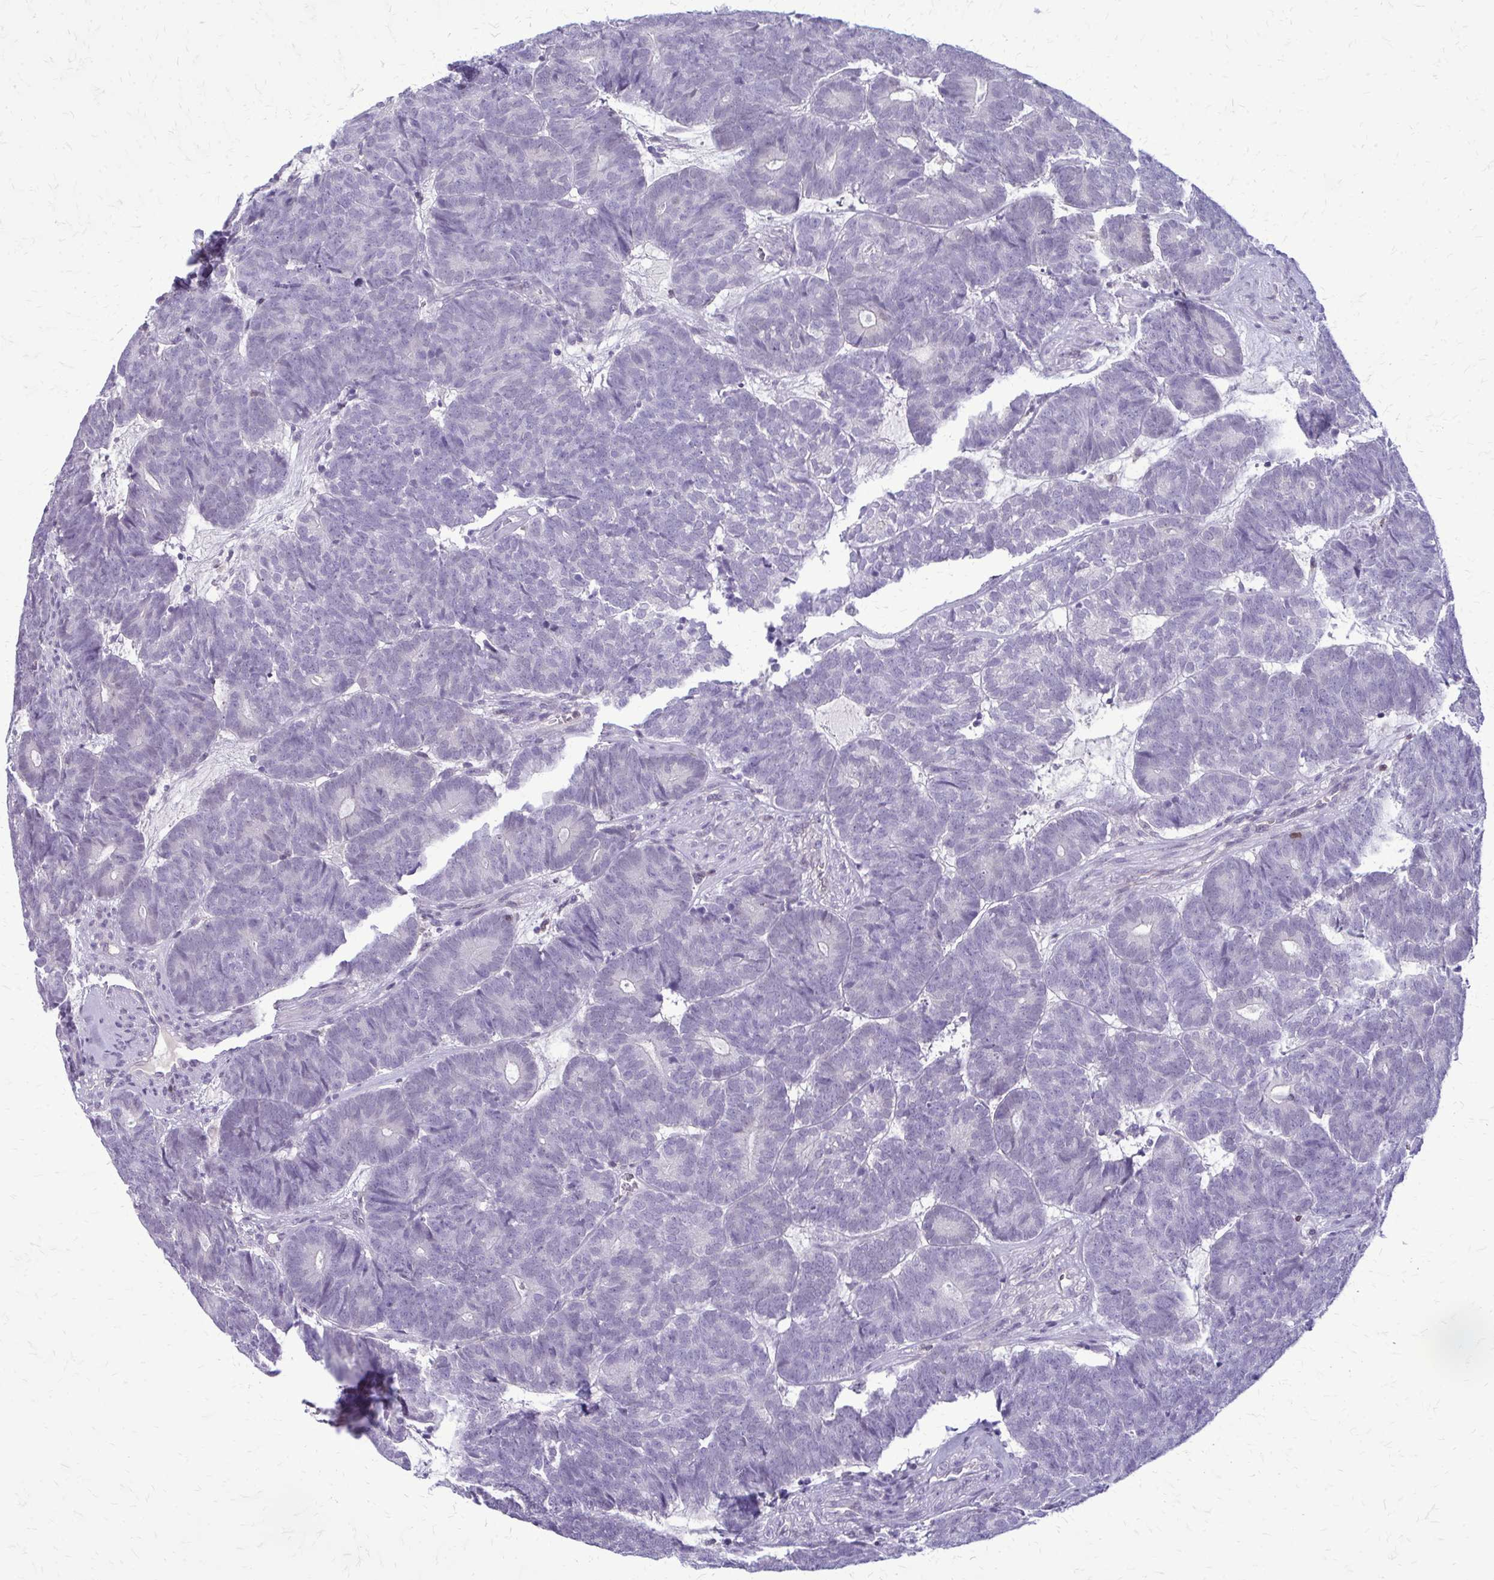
{"staining": {"intensity": "negative", "quantity": "none", "location": "none"}, "tissue": "head and neck cancer", "cell_type": "Tumor cells", "image_type": "cancer", "snomed": [{"axis": "morphology", "description": "Adenocarcinoma, NOS"}, {"axis": "topography", "description": "Head-Neck"}], "caption": "Immunohistochemistry (IHC) histopathology image of human adenocarcinoma (head and neck) stained for a protein (brown), which shows no expression in tumor cells.", "gene": "GLRX", "patient": {"sex": "female", "age": 81}}